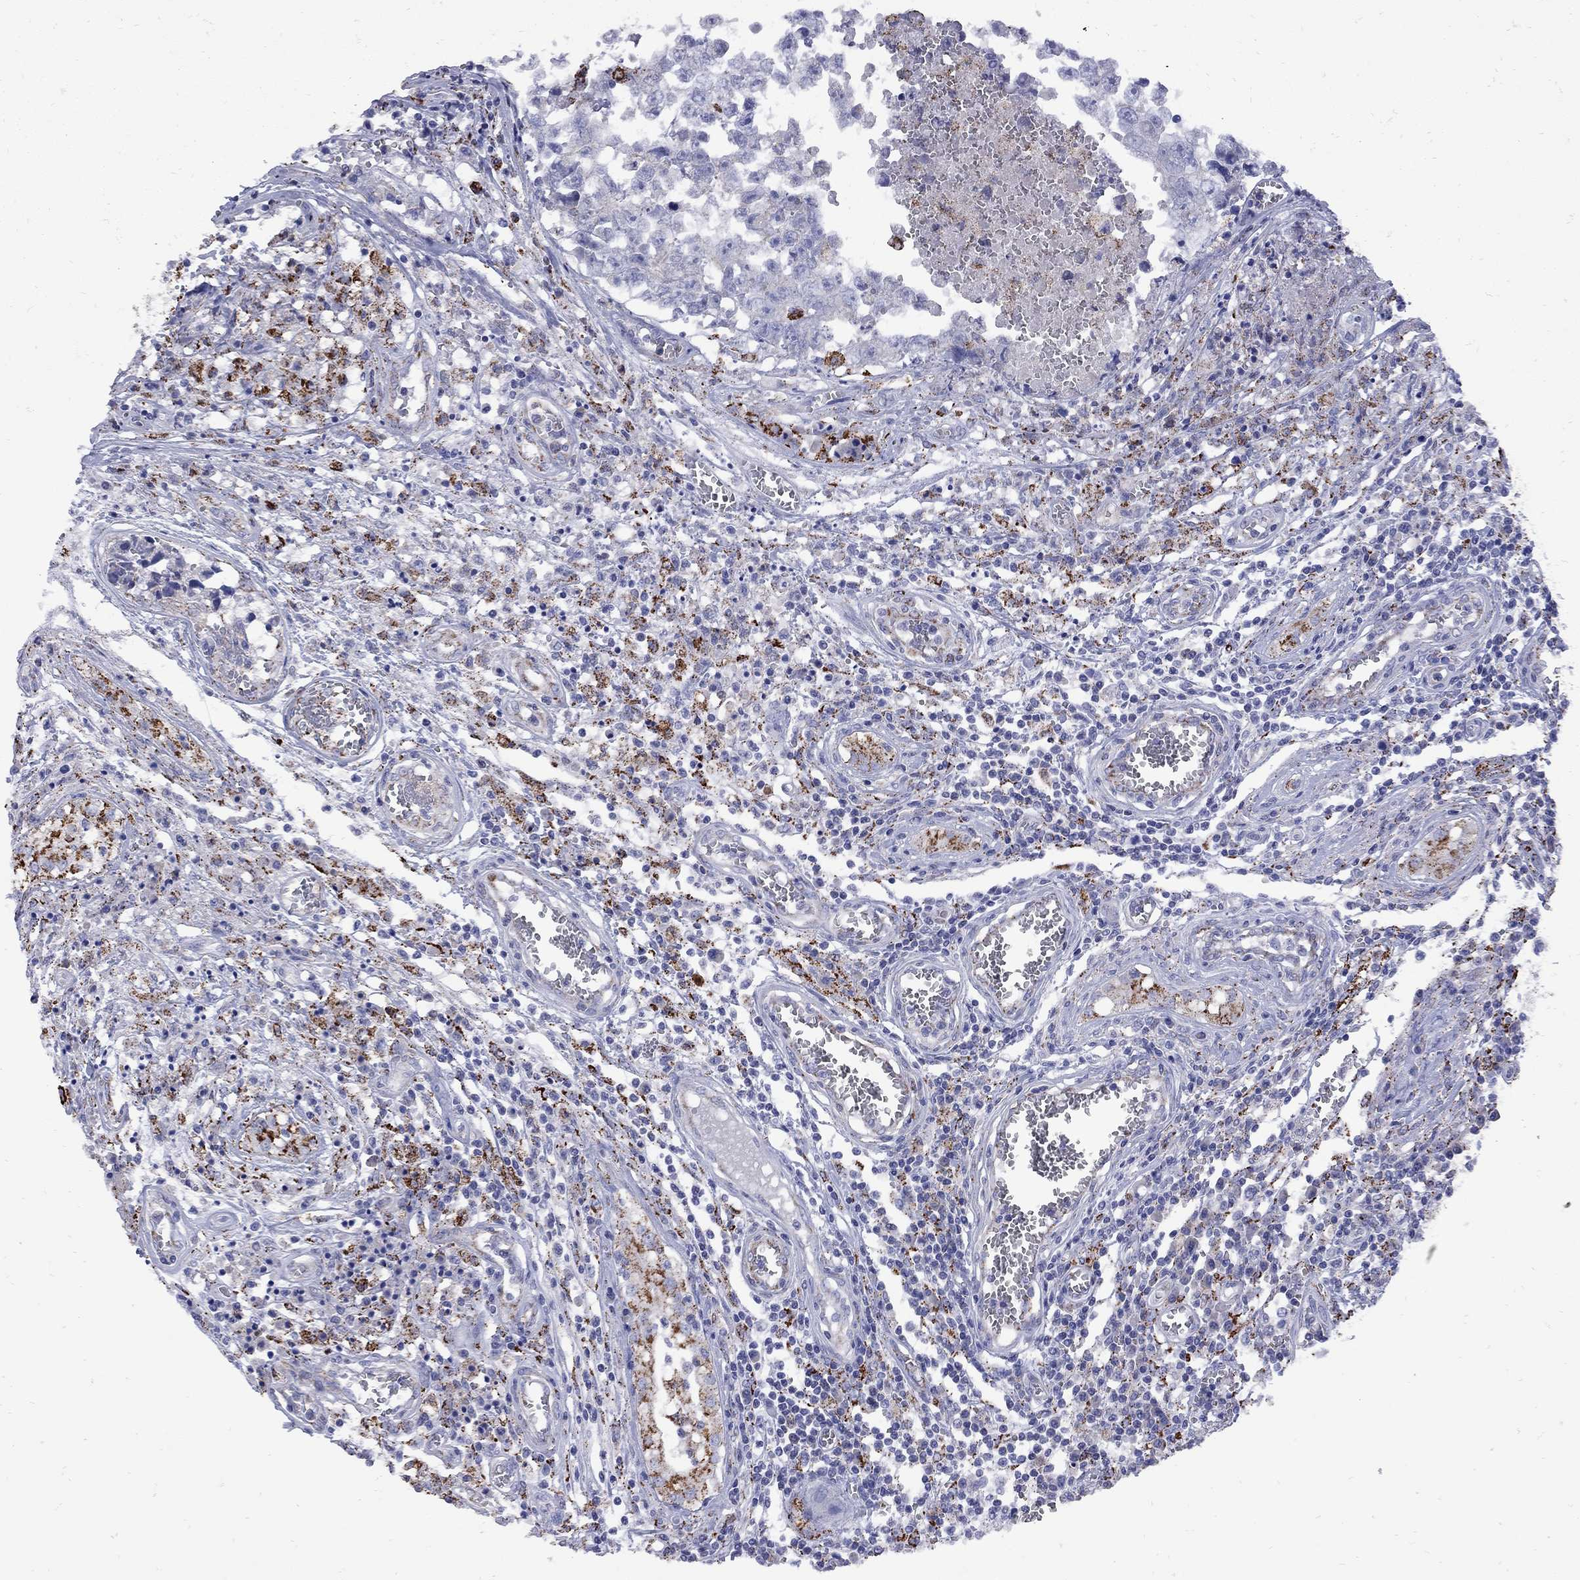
{"staining": {"intensity": "strong", "quantity": "<25%", "location": "cytoplasmic/membranous"}, "tissue": "testis cancer", "cell_type": "Tumor cells", "image_type": "cancer", "snomed": [{"axis": "morphology", "description": "Carcinoma, Embryonal, NOS"}, {"axis": "topography", "description": "Testis"}], "caption": "Immunohistochemical staining of human testis cancer exhibits medium levels of strong cytoplasmic/membranous protein positivity in about <25% of tumor cells.", "gene": "SESTD1", "patient": {"sex": "male", "age": 36}}